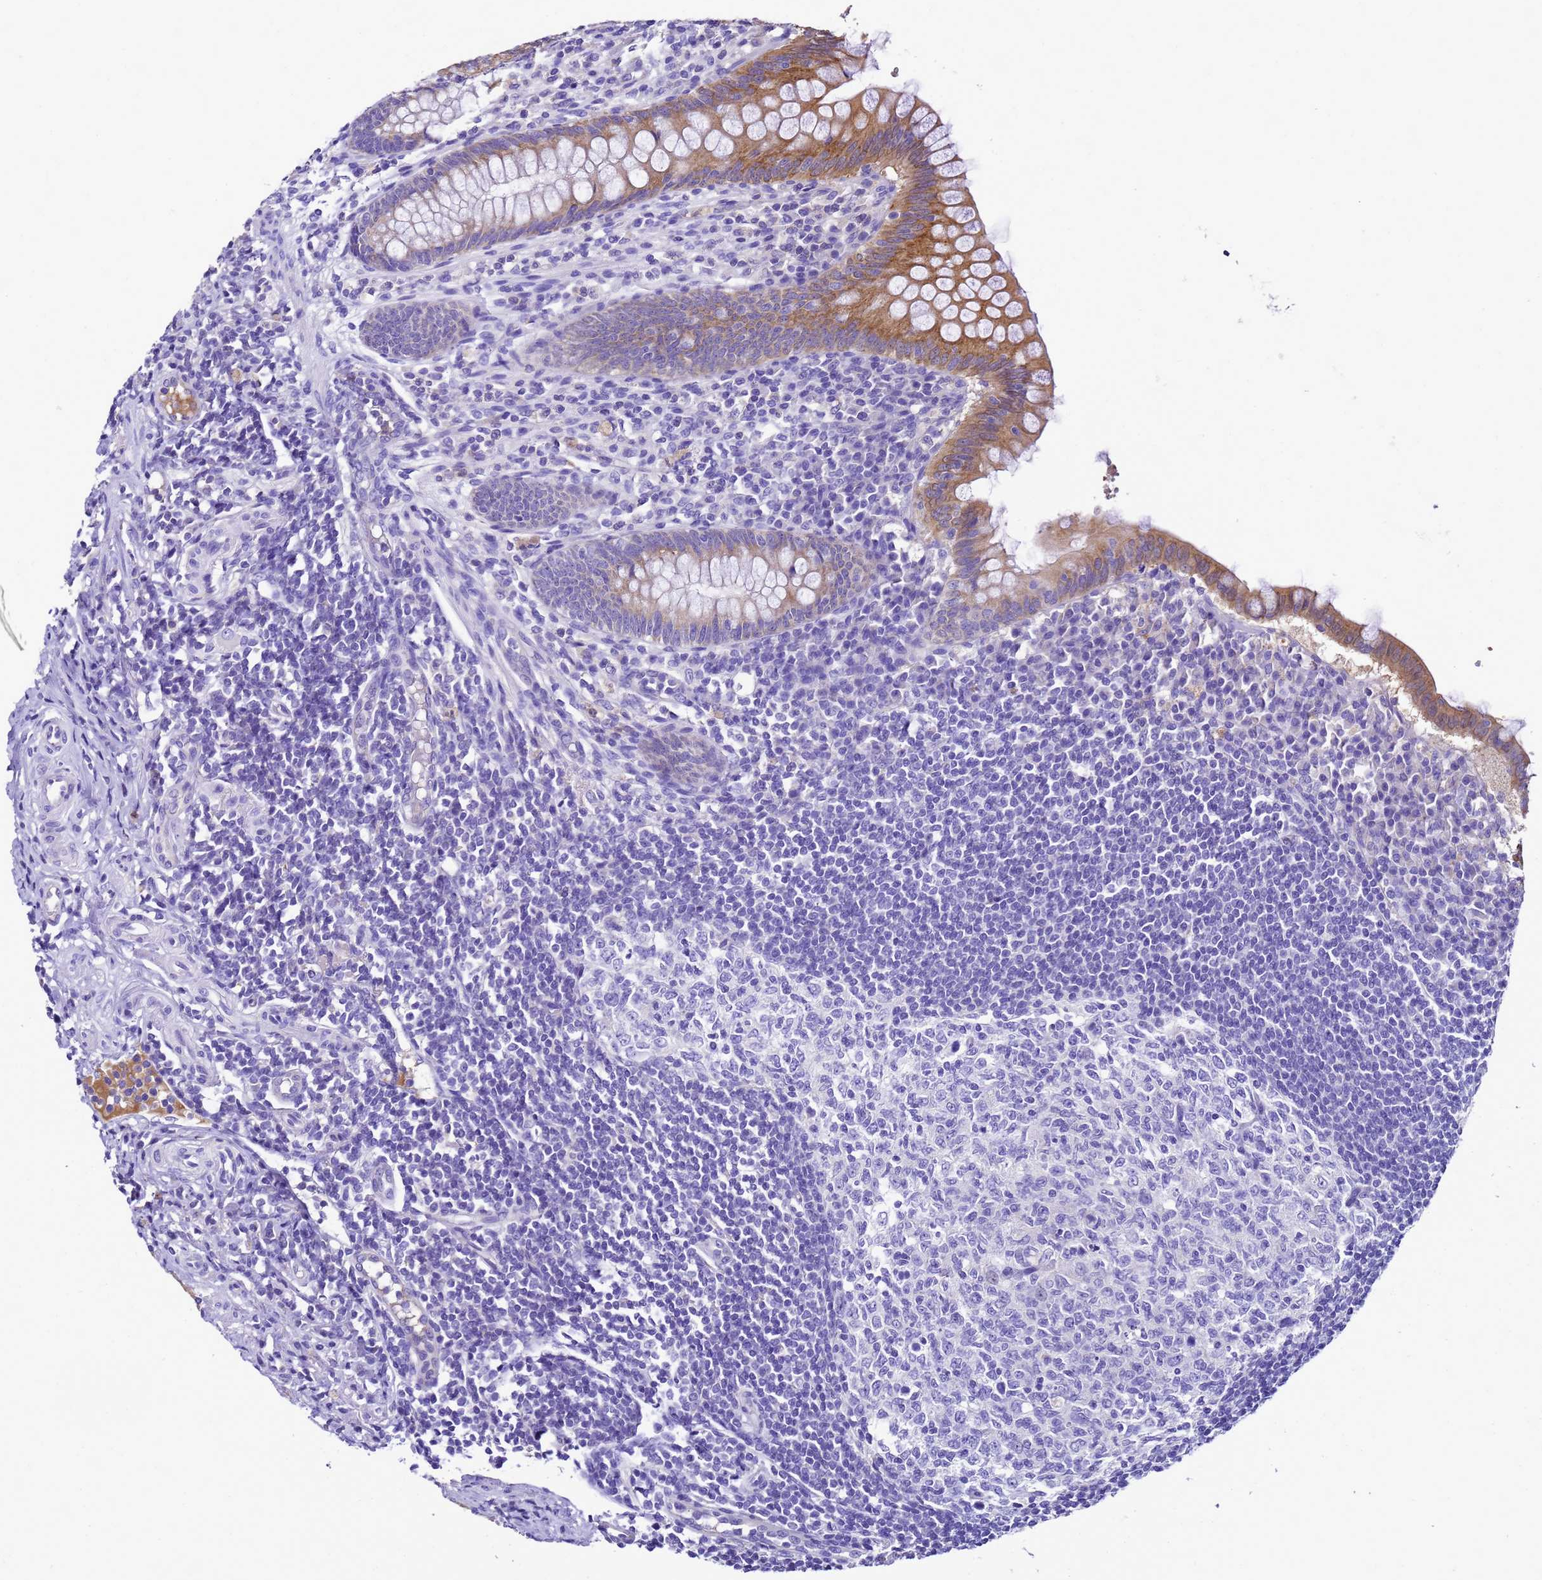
{"staining": {"intensity": "moderate", "quantity": ">75%", "location": "cytoplasmic/membranous"}, "tissue": "appendix", "cell_type": "Glandular cells", "image_type": "normal", "snomed": [{"axis": "morphology", "description": "Normal tissue, NOS"}, {"axis": "topography", "description": "Appendix"}], "caption": "Immunohistochemistry (IHC) of benign appendix displays medium levels of moderate cytoplasmic/membranous positivity in approximately >75% of glandular cells. The staining was performed using DAB, with brown indicating positive protein expression. Nuclei are stained blue with hematoxylin.", "gene": "UGT2A1", "patient": {"sex": "female", "age": 33}}